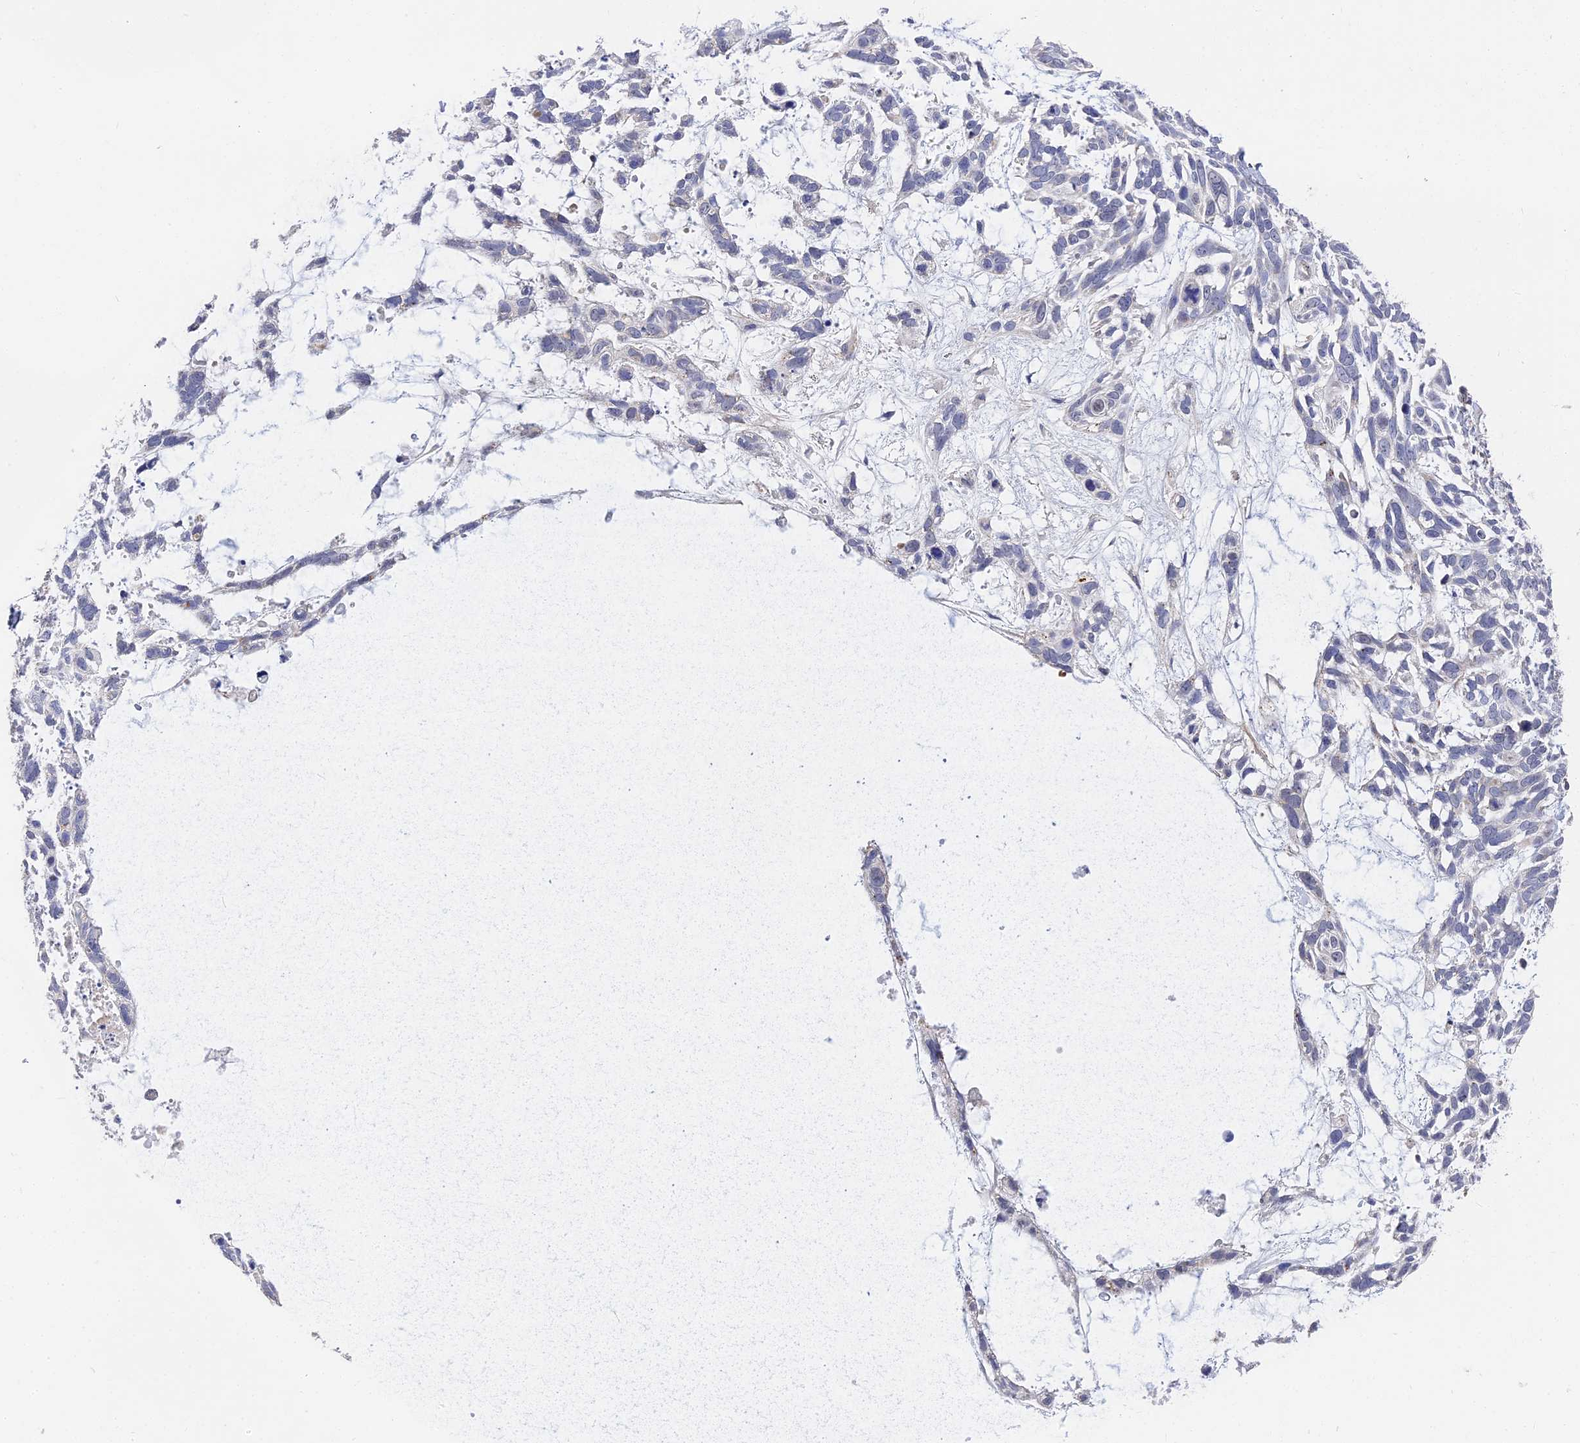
{"staining": {"intensity": "negative", "quantity": "none", "location": "none"}, "tissue": "skin cancer", "cell_type": "Tumor cells", "image_type": "cancer", "snomed": [{"axis": "morphology", "description": "Basal cell carcinoma"}, {"axis": "topography", "description": "Skin"}], "caption": "Tumor cells show no significant protein staining in skin basal cell carcinoma.", "gene": "CCDC113", "patient": {"sex": "male", "age": 88}}